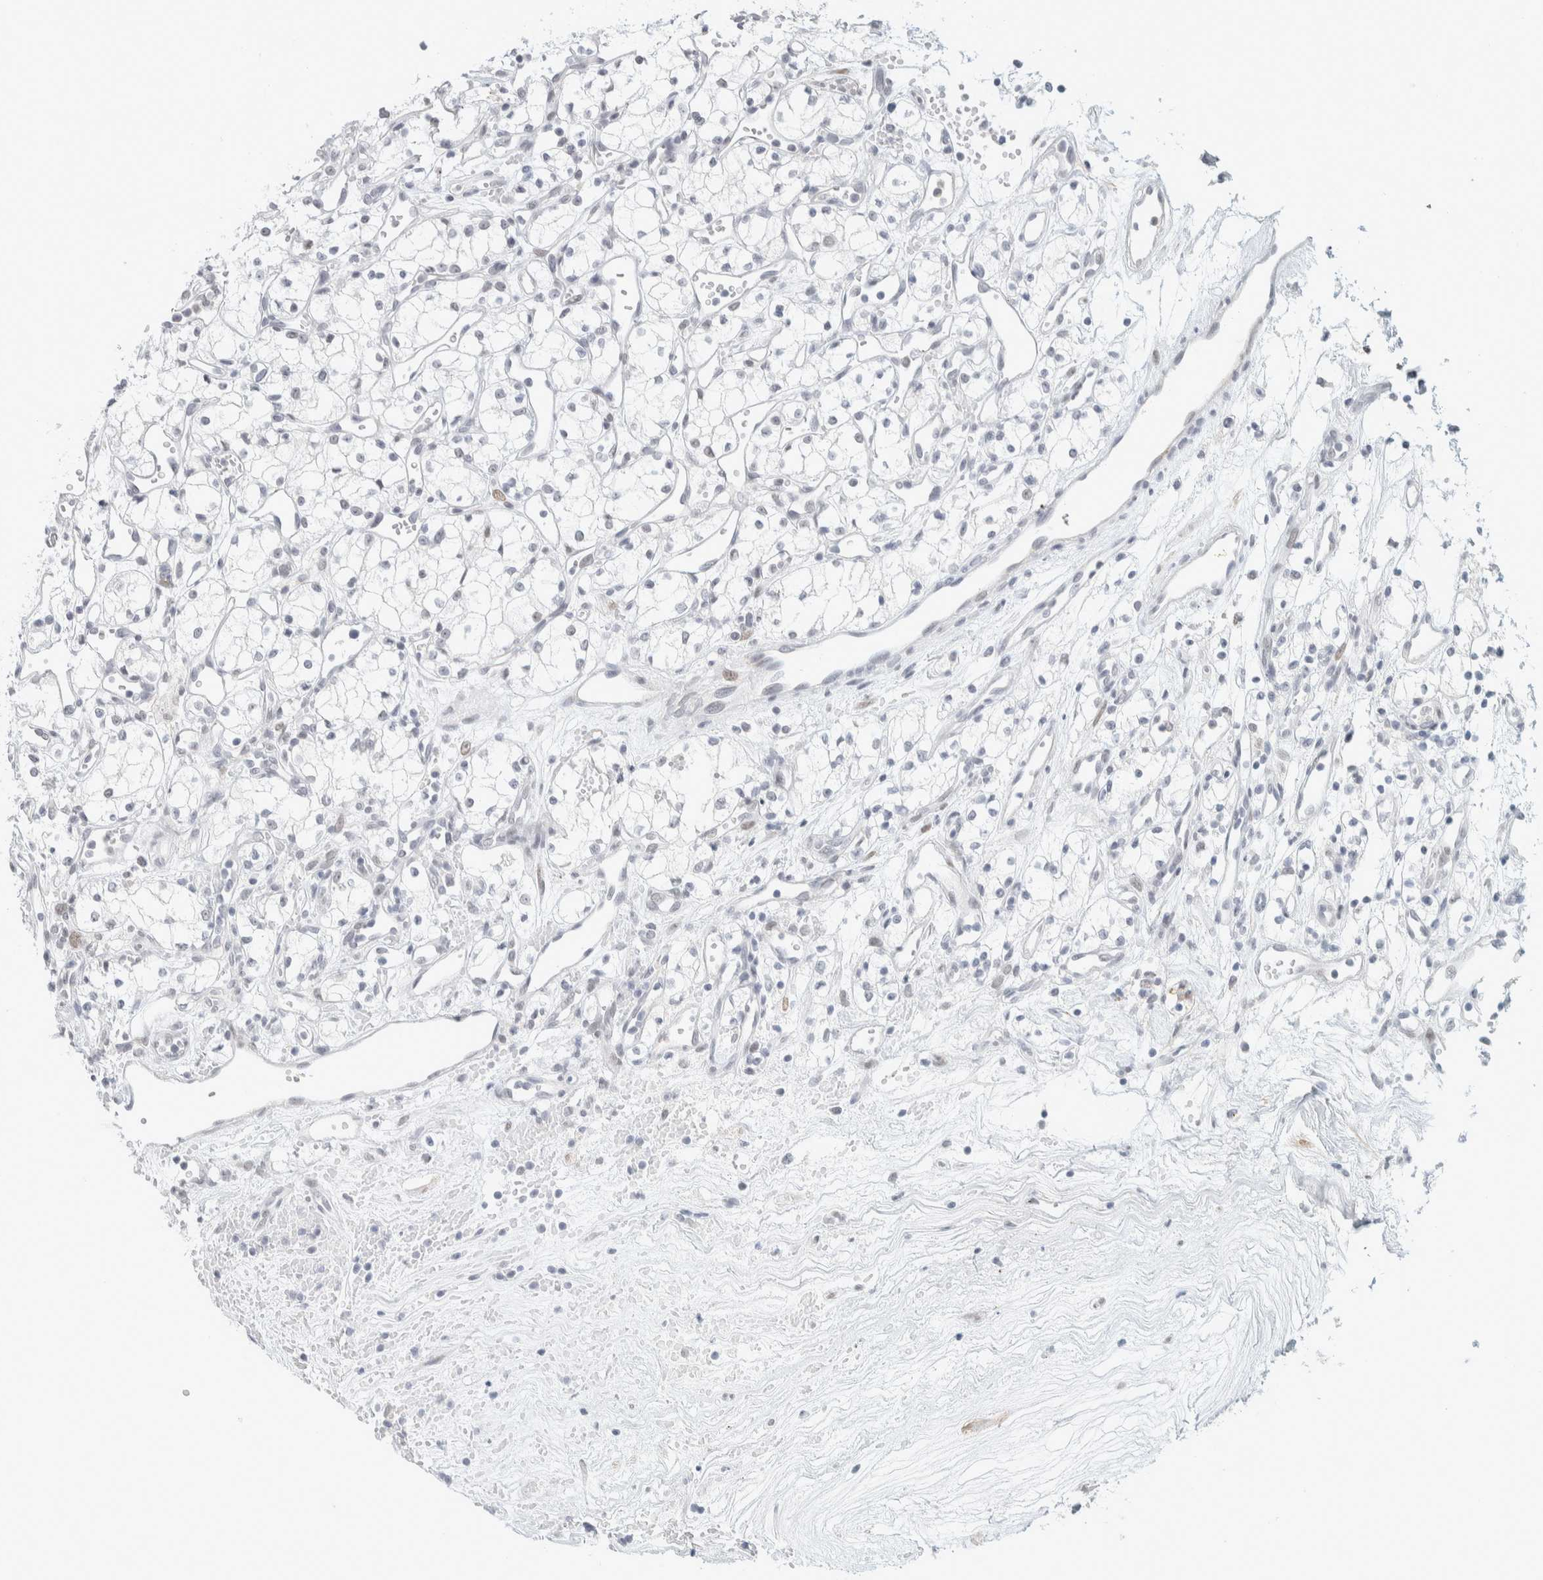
{"staining": {"intensity": "negative", "quantity": "none", "location": "none"}, "tissue": "renal cancer", "cell_type": "Tumor cells", "image_type": "cancer", "snomed": [{"axis": "morphology", "description": "Adenocarcinoma, NOS"}, {"axis": "topography", "description": "Kidney"}], "caption": "Immunohistochemical staining of human renal adenocarcinoma shows no significant expression in tumor cells.", "gene": "CDH17", "patient": {"sex": "male", "age": 59}}